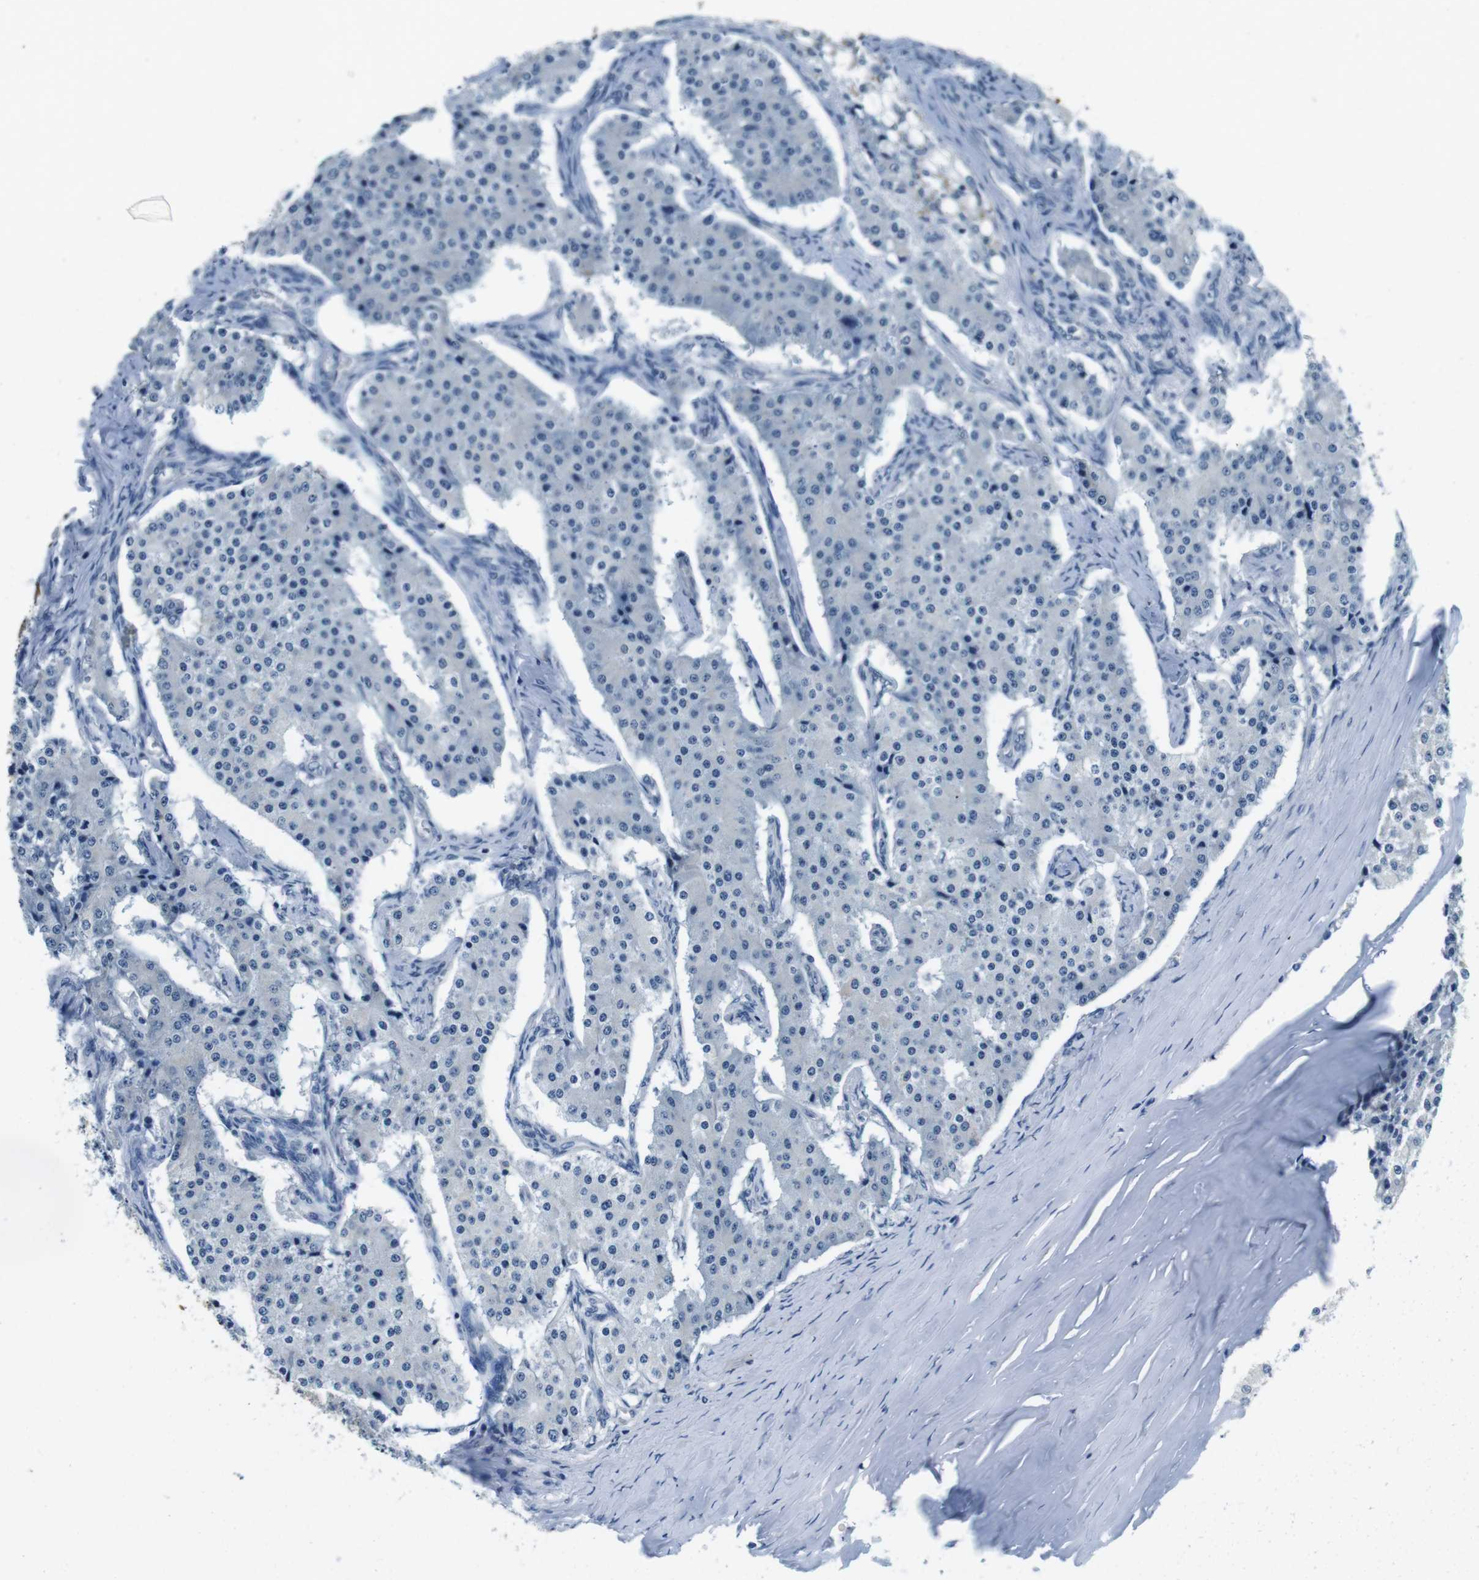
{"staining": {"intensity": "negative", "quantity": "none", "location": "none"}, "tissue": "carcinoid", "cell_type": "Tumor cells", "image_type": "cancer", "snomed": [{"axis": "morphology", "description": "Carcinoid, malignant, NOS"}, {"axis": "topography", "description": "Colon"}], "caption": "A histopathology image of carcinoid stained for a protein displays no brown staining in tumor cells.", "gene": "DTNA", "patient": {"sex": "female", "age": 52}}